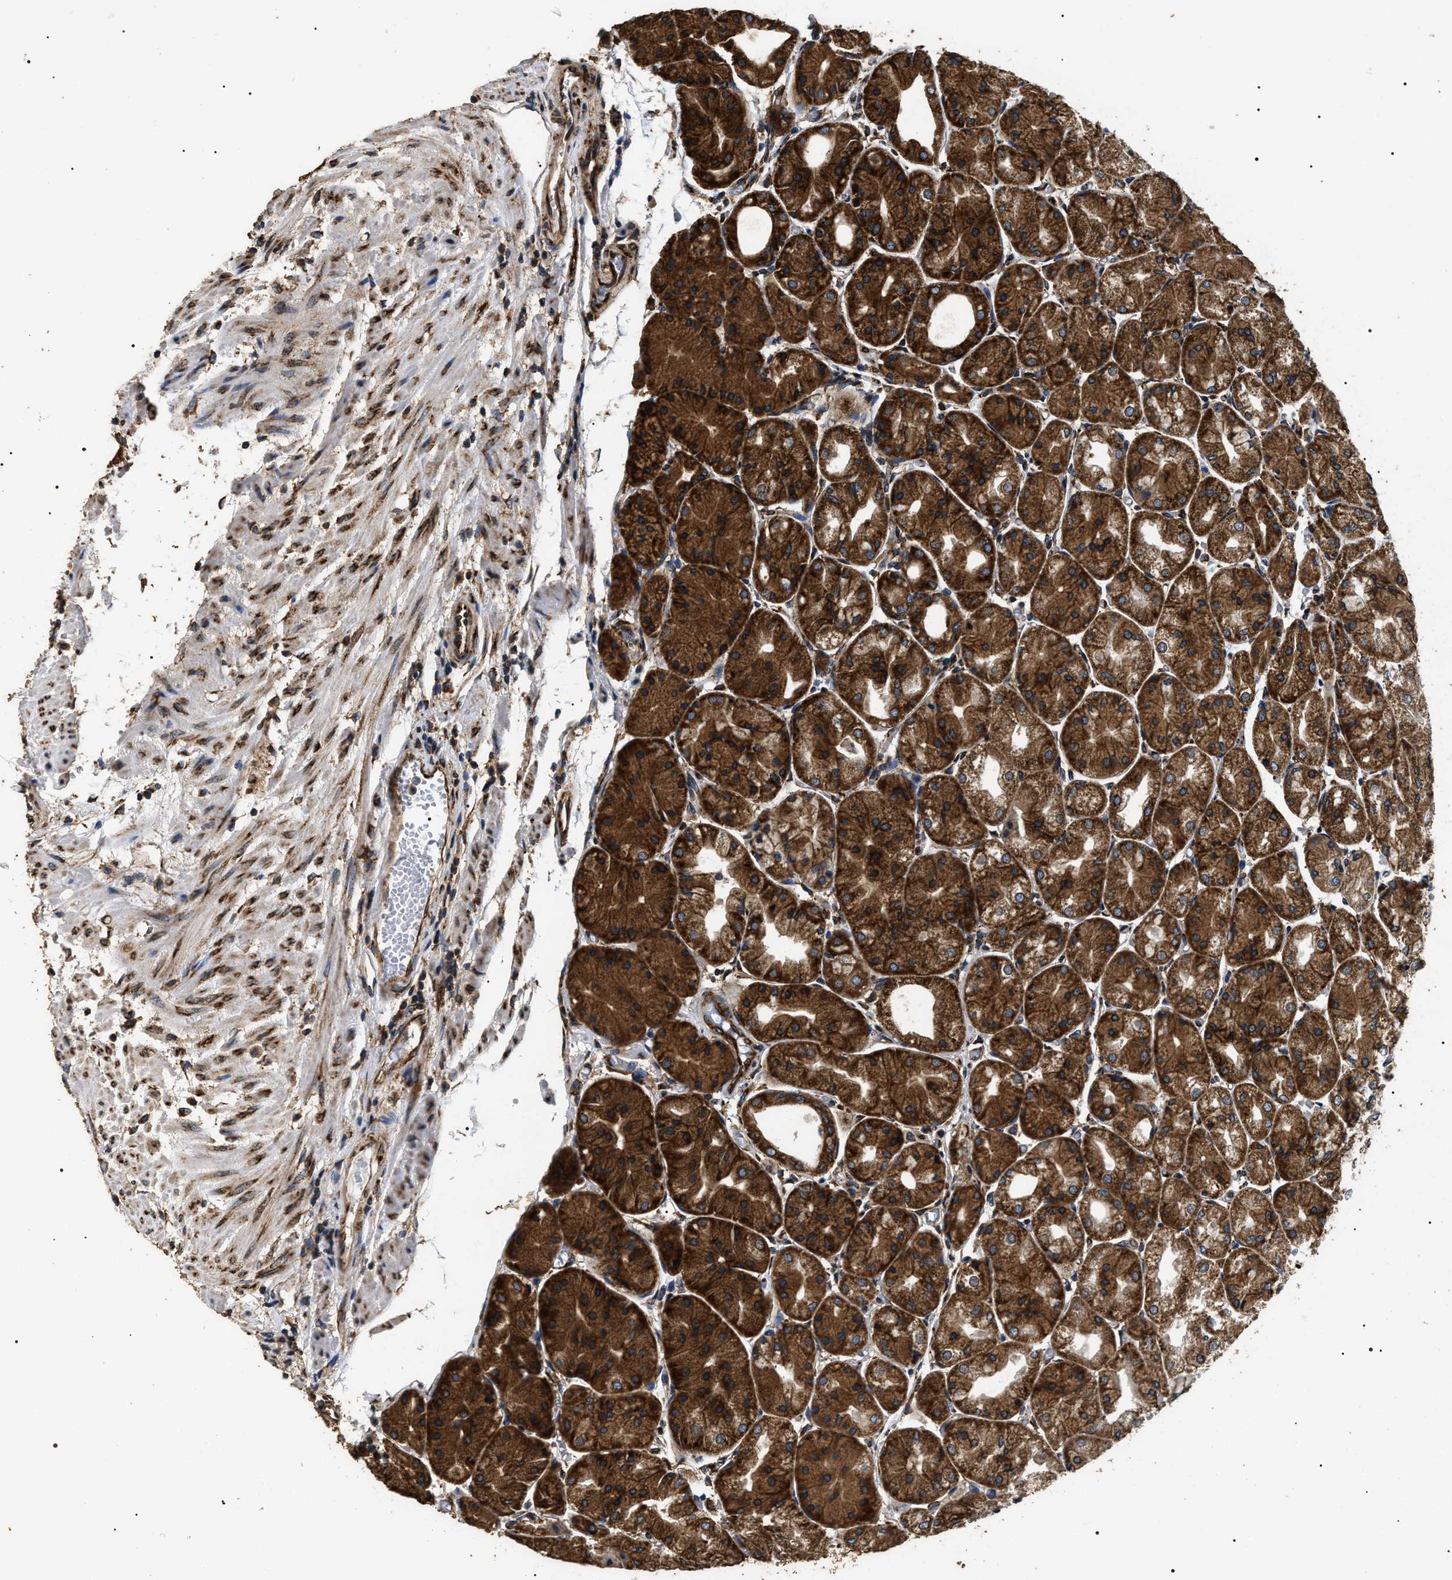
{"staining": {"intensity": "strong", "quantity": ">75%", "location": "cytoplasmic/membranous"}, "tissue": "stomach", "cell_type": "Glandular cells", "image_type": "normal", "snomed": [{"axis": "morphology", "description": "Normal tissue, NOS"}, {"axis": "topography", "description": "Stomach, upper"}], "caption": "Immunohistochemistry of normal human stomach exhibits high levels of strong cytoplasmic/membranous positivity in about >75% of glandular cells.", "gene": "KTN1", "patient": {"sex": "male", "age": 72}}